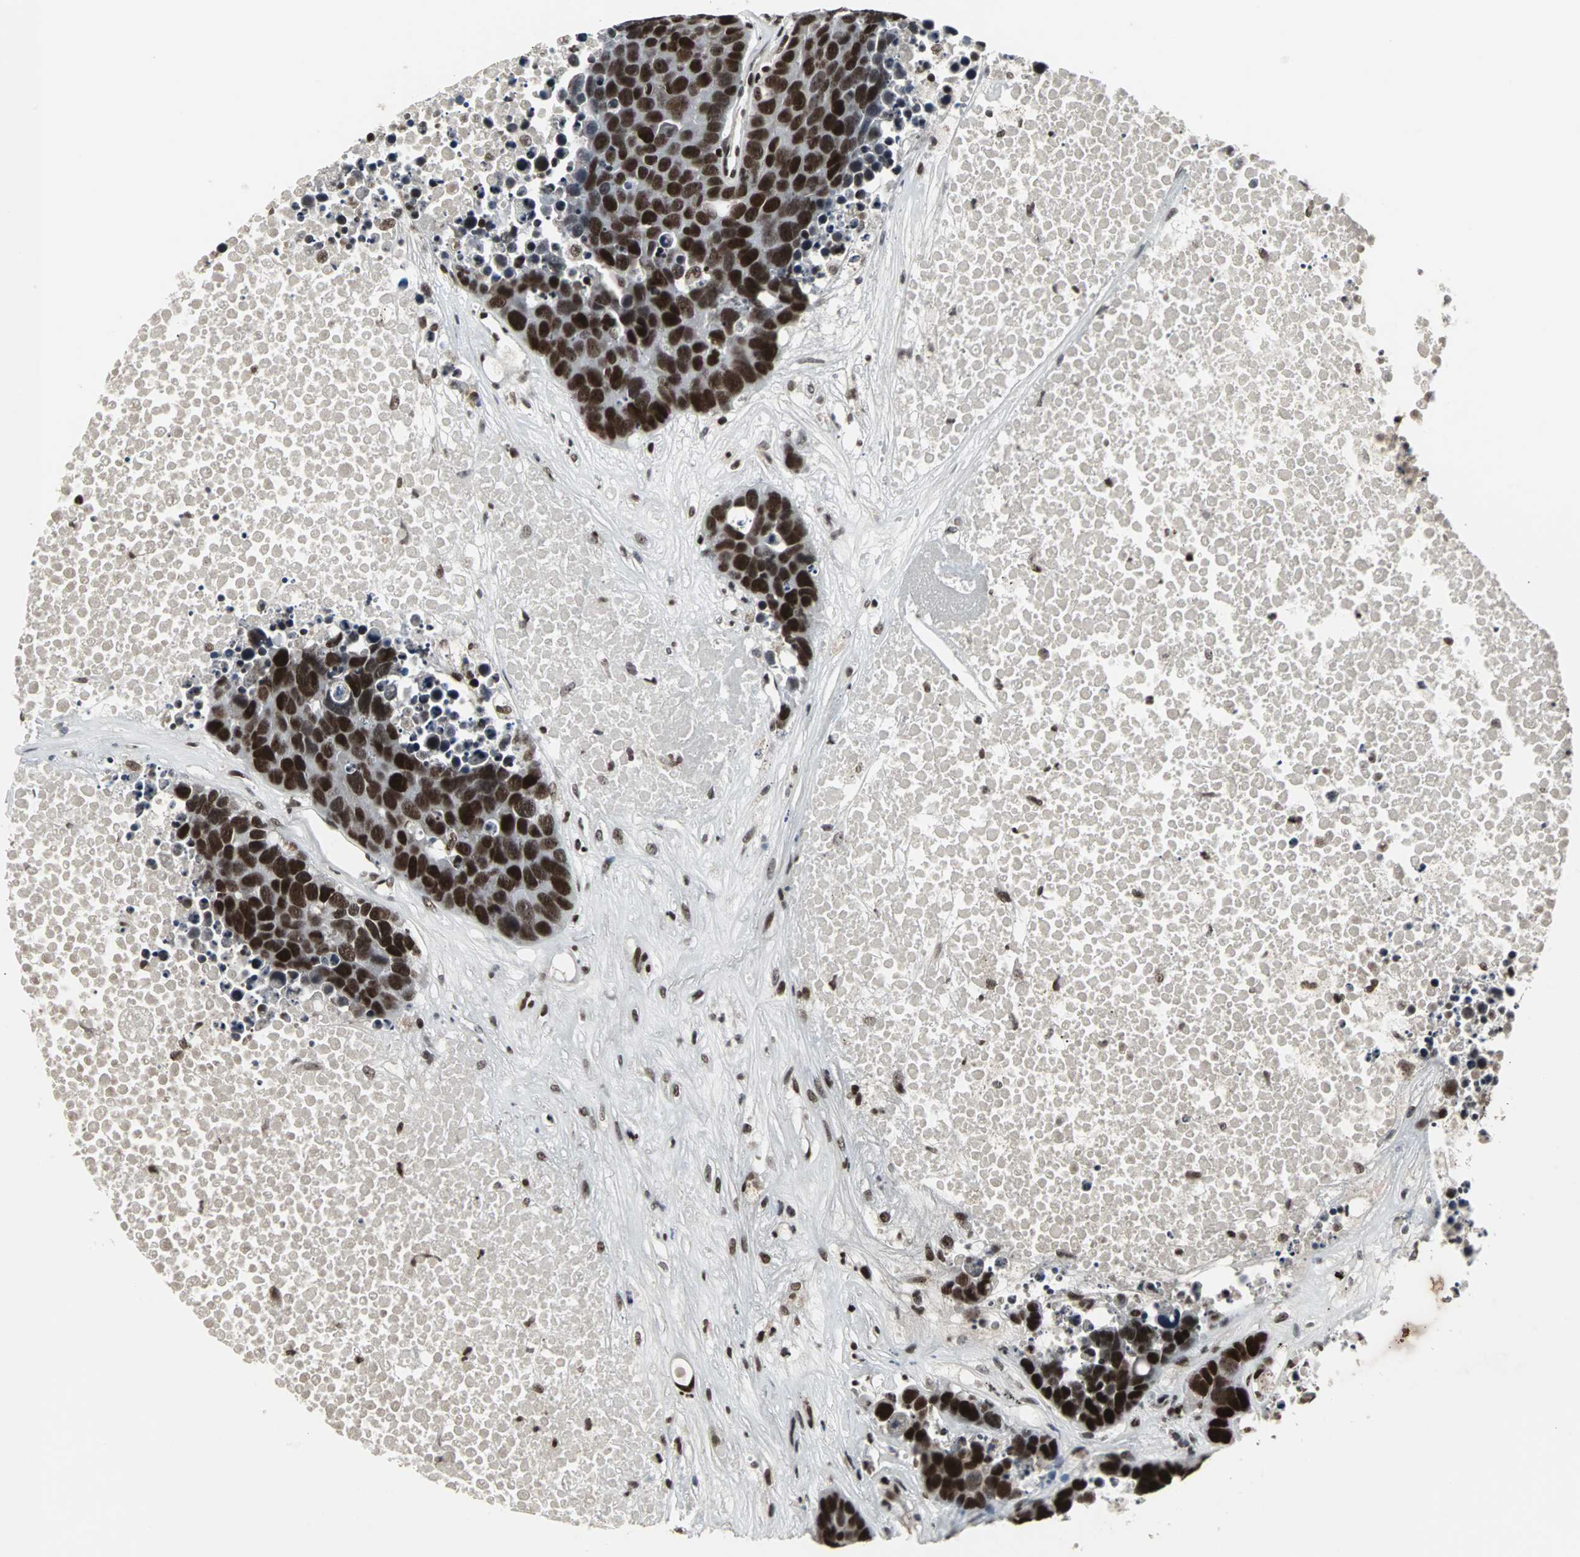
{"staining": {"intensity": "strong", "quantity": ">75%", "location": "nuclear"}, "tissue": "carcinoid", "cell_type": "Tumor cells", "image_type": "cancer", "snomed": [{"axis": "morphology", "description": "Carcinoid, malignant, NOS"}, {"axis": "topography", "description": "Lung"}], "caption": "Carcinoid (malignant) was stained to show a protein in brown. There is high levels of strong nuclear positivity in about >75% of tumor cells. The protein of interest is shown in brown color, while the nuclei are stained blue.", "gene": "PNKP", "patient": {"sex": "male", "age": 60}}